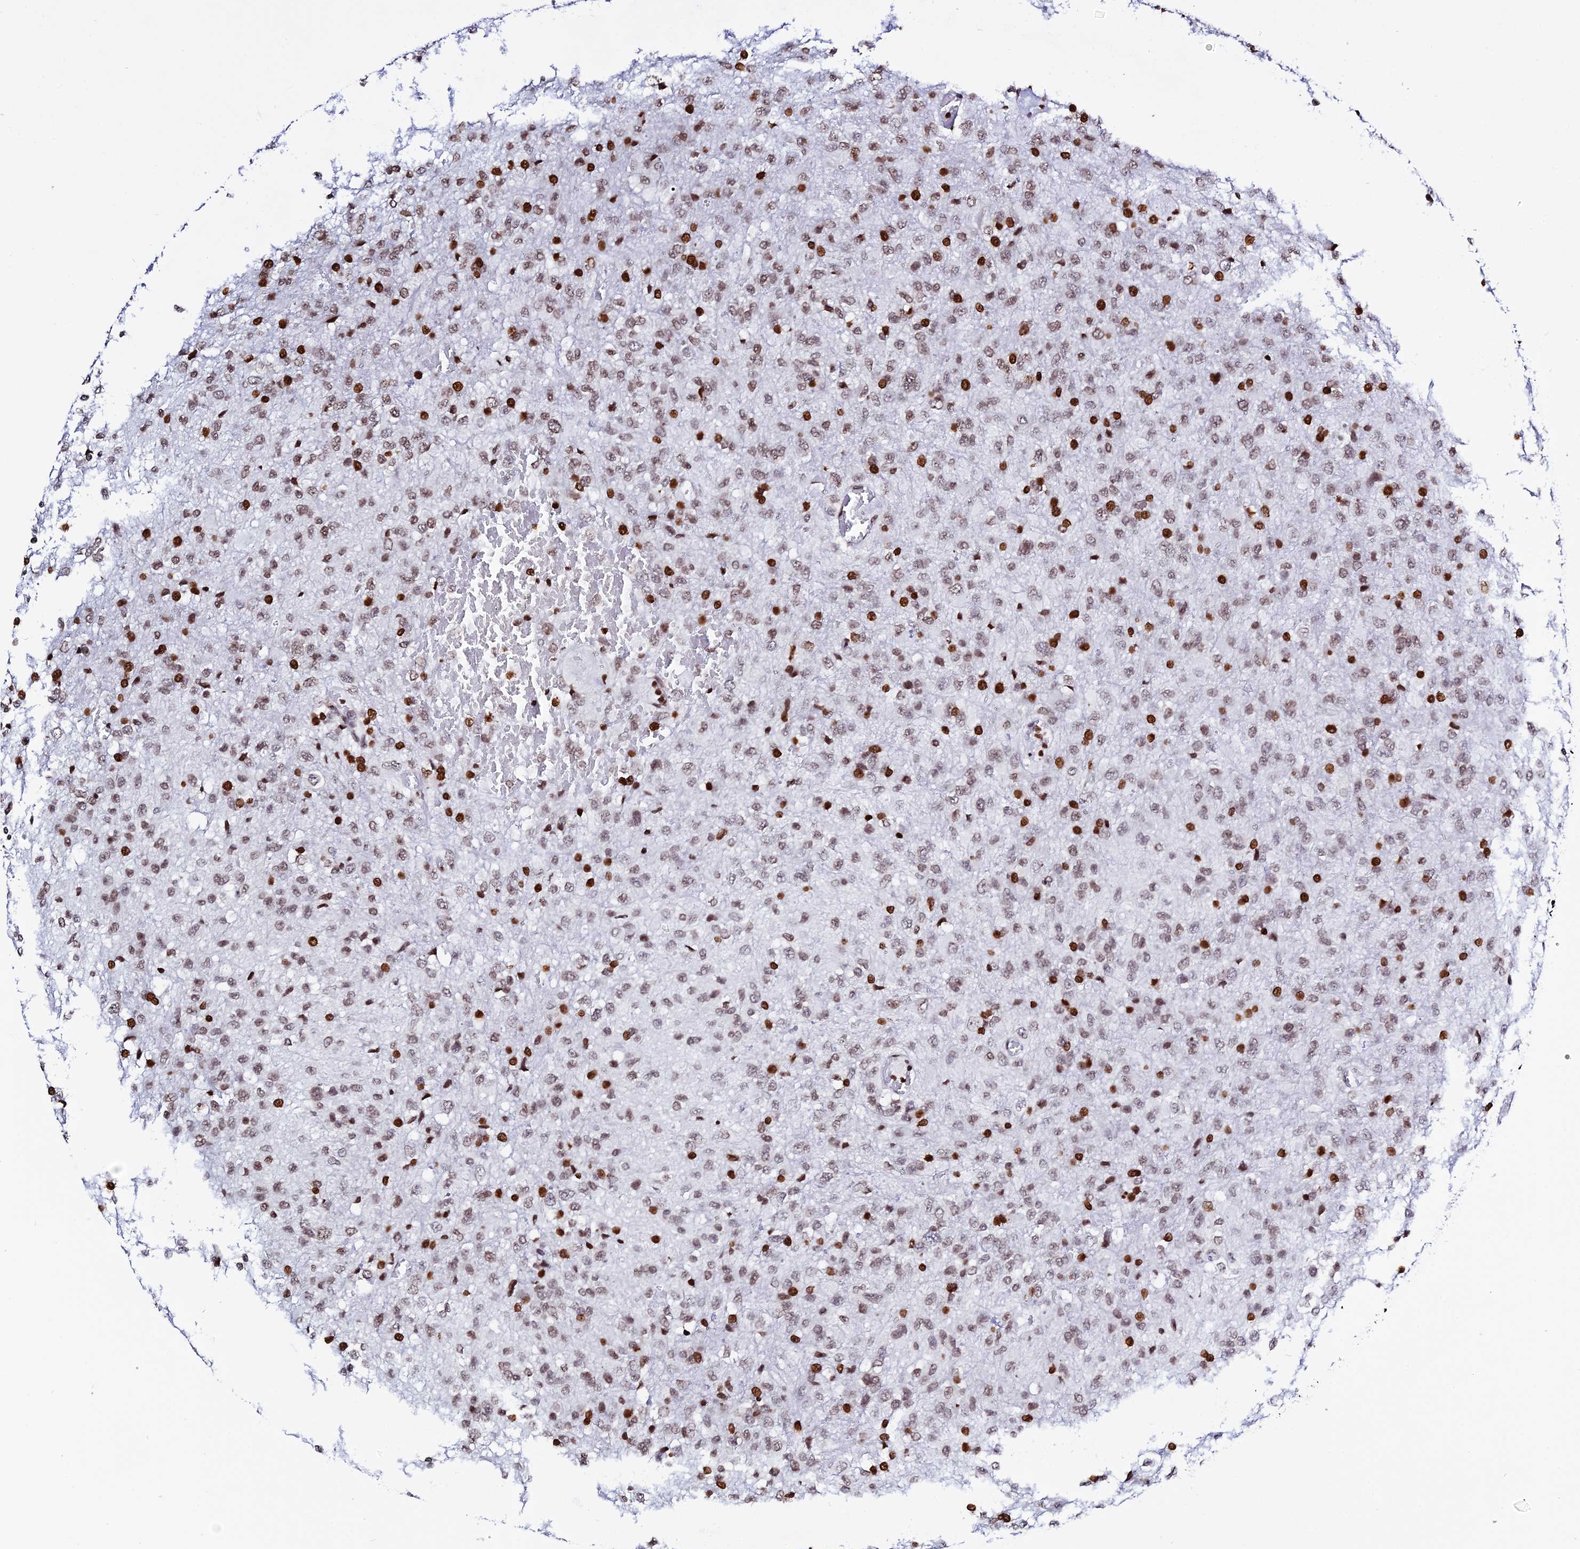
{"staining": {"intensity": "strong", "quantity": "25%-75%", "location": "nuclear"}, "tissue": "glioma", "cell_type": "Tumor cells", "image_type": "cancer", "snomed": [{"axis": "morphology", "description": "Glioma, malignant, High grade"}, {"axis": "topography", "description": "Brain"}], "caption": "Glioma was stained to show a protein in brown. There is high levels of strong nuclear expression in about 25%-75% of tumor cells. (DAB IHC, brown staining for protein, blue staining for nuclei).", "gene": "MACROH2A2", "patient": {"sex": "female", "age": 74}}